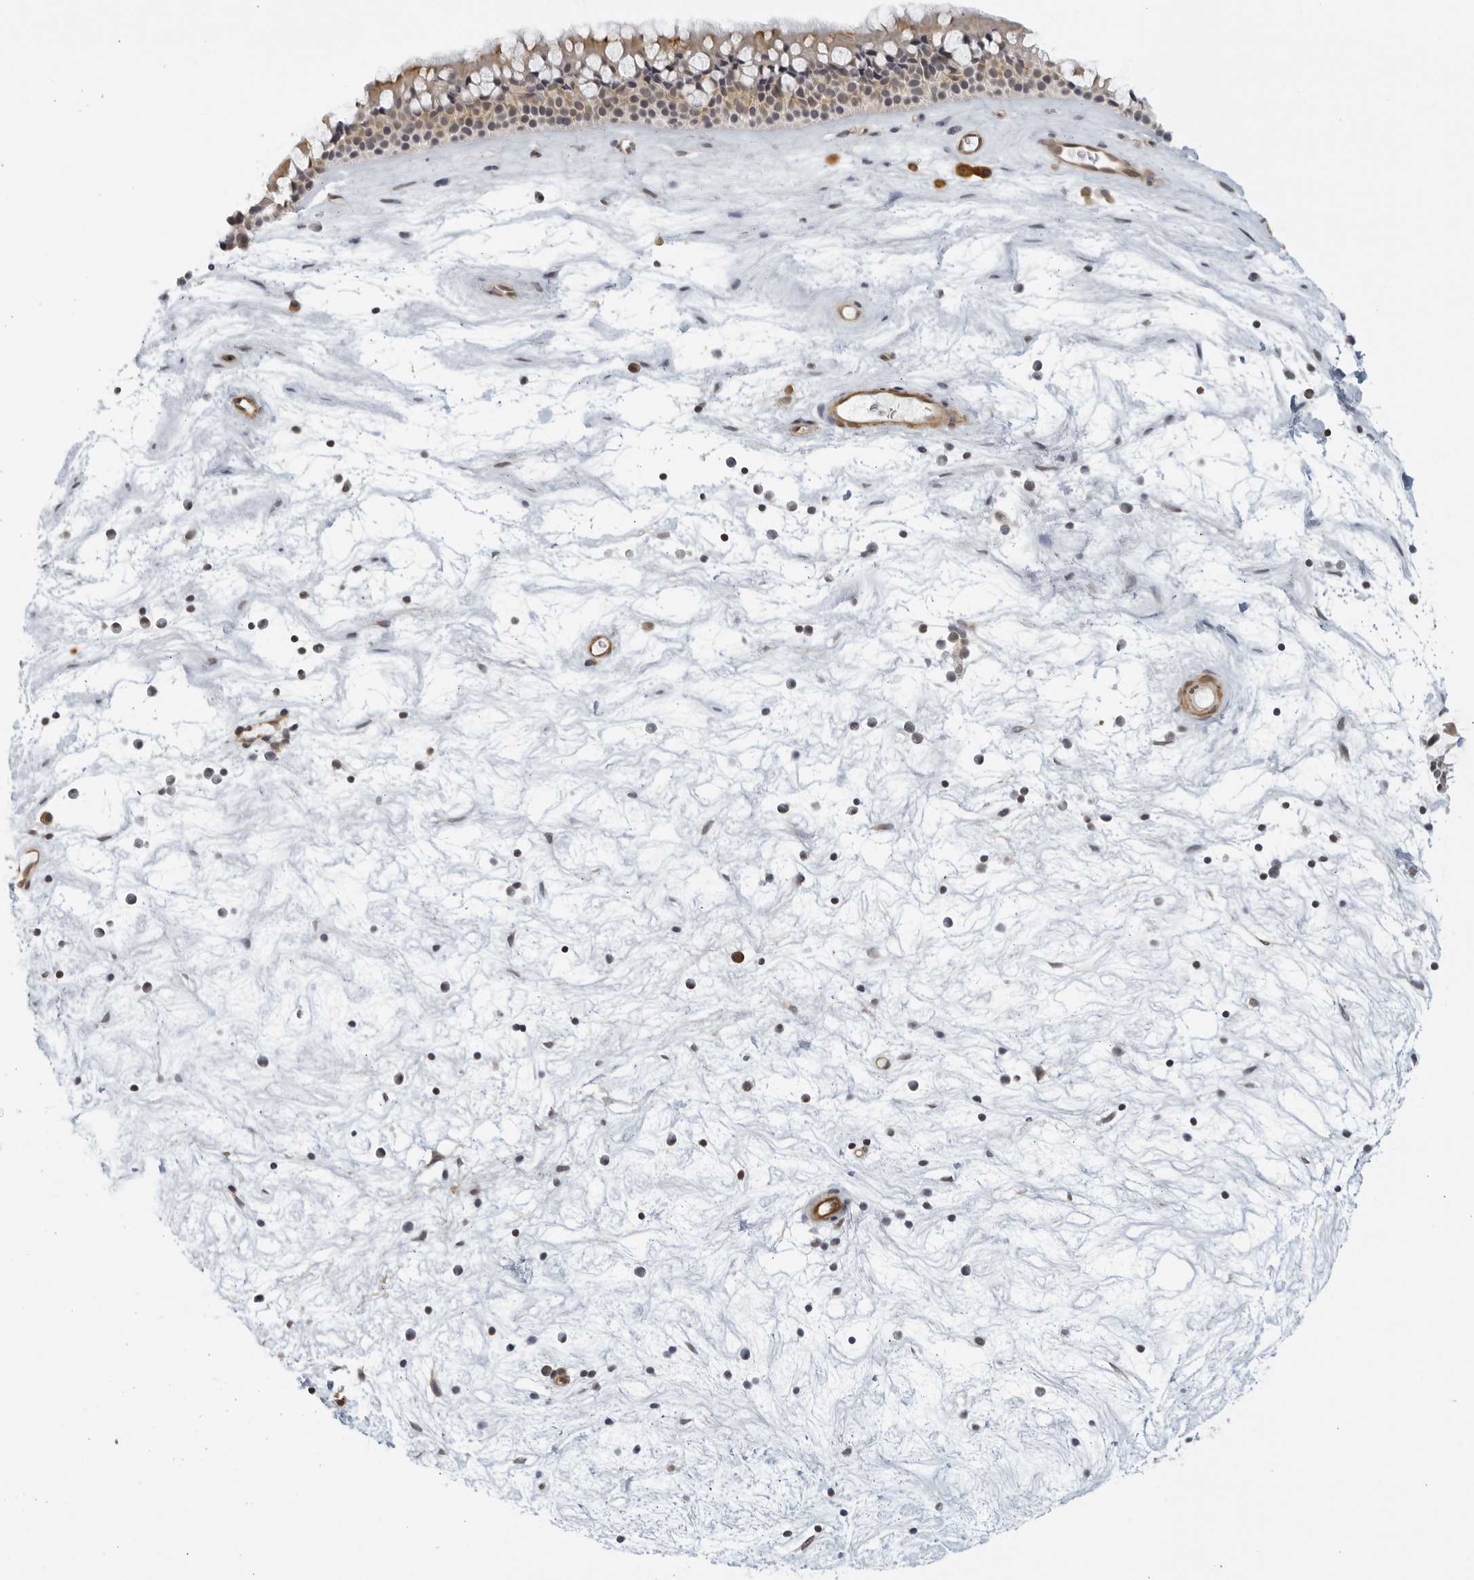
{"staining": {"intensity": "moderate", "quantity": "25%-75%", "location": "cytoplasmic/membranous"}, "tissue": "nasopharynx", "cell_type": "Respiratory epithelial cells", "image_type": "normal", "snomed": [{"axis": "morphology", "description": "Normal tissue, NOS"}, {"axis": "topography", "description": "Nasopharynx"}], "caption": "The histopathology image shows immunohistochemical staining of normal nasopharynx. There is moderate cytoplasmic/membranous expression is identified in about 25%-75% of respiratory epithelial cells.", "gene": "SERTAD4", "patient": {"sex": "male", "age": 64}}